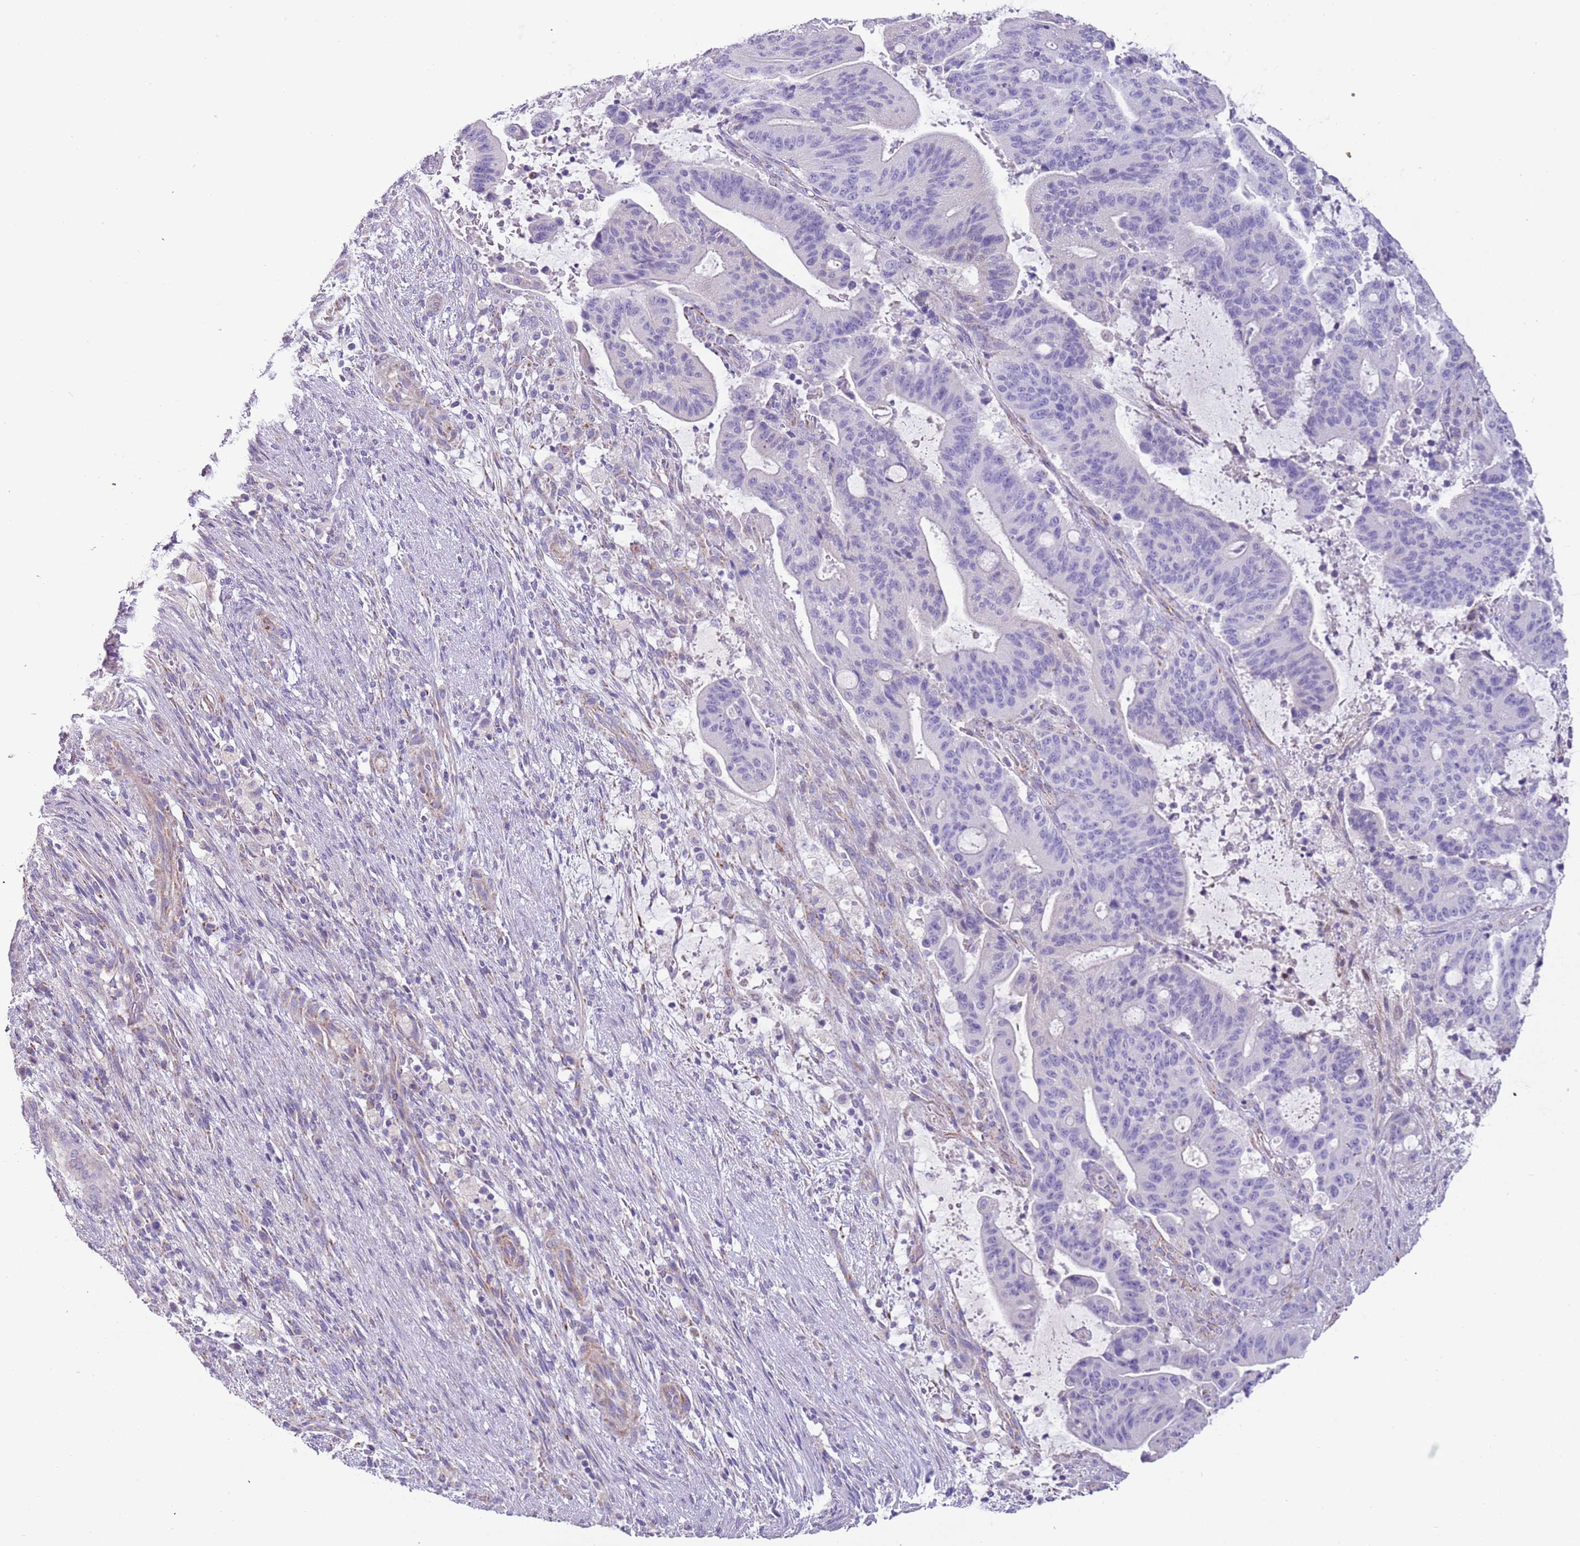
{"staining": {"intensity": "negative", "quantity": "none", "location": "none"}, "tissue": "liver cancer", "cell_type": "Tumor cells", "image_type": "cancer", "snomed": [{"axis": "morphology", "description": "Normal tissue, NOS"}, {"axis": "morphology", "description": "Cholangiocarcinoma"}, {"axis": "topography", "description": "Liver"}, {"axis": "topography", "description": "Peripheral nerve tissue"}], "caption": "Immunohistochemistry of human liver cholangiocarcinoma displays no staining in tumor cells.", "gene": "RNF222", "patient": {"sex": "female", "age": 73}}